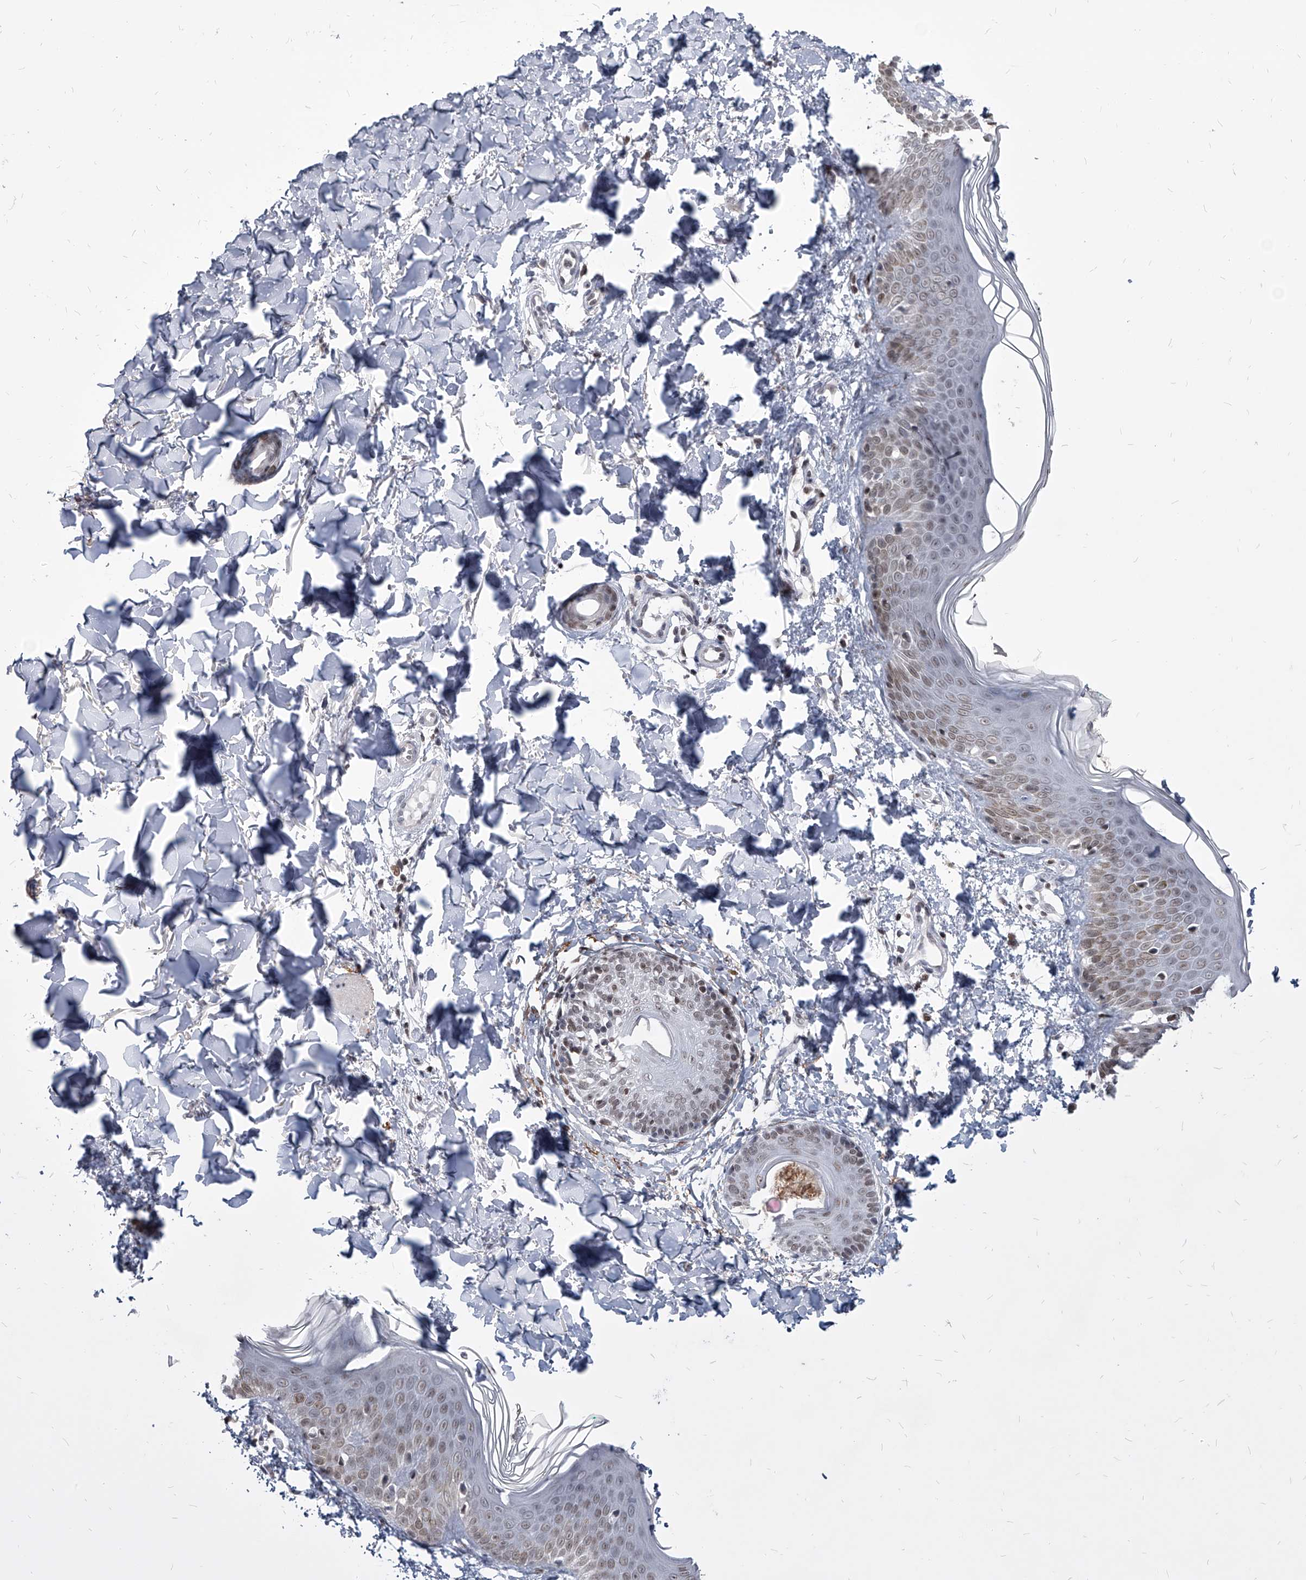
{"staining": {"intensity": "moderate", "quantity": ">75%", "location": "nuclear"}, "tissue": "skin", "cell_type": "Fibroblasts", "image_type": "normal", "snomed": [{"axis": "morphology", "description": "Normal tissue, NOS"}, {"axis": "topography", "description": "Skin"}], "caption": "DAB immunohistochemical staining of benign human skin displays moderate nuclear protein staining in approximately >75% of fibroblasts. (DAB (3,3'-diaminobenzidine) = brown stain, brightfield microscopy at high magnification).", "gene": "PPIL4", "patient": {"sex": "male", "age": 37}}